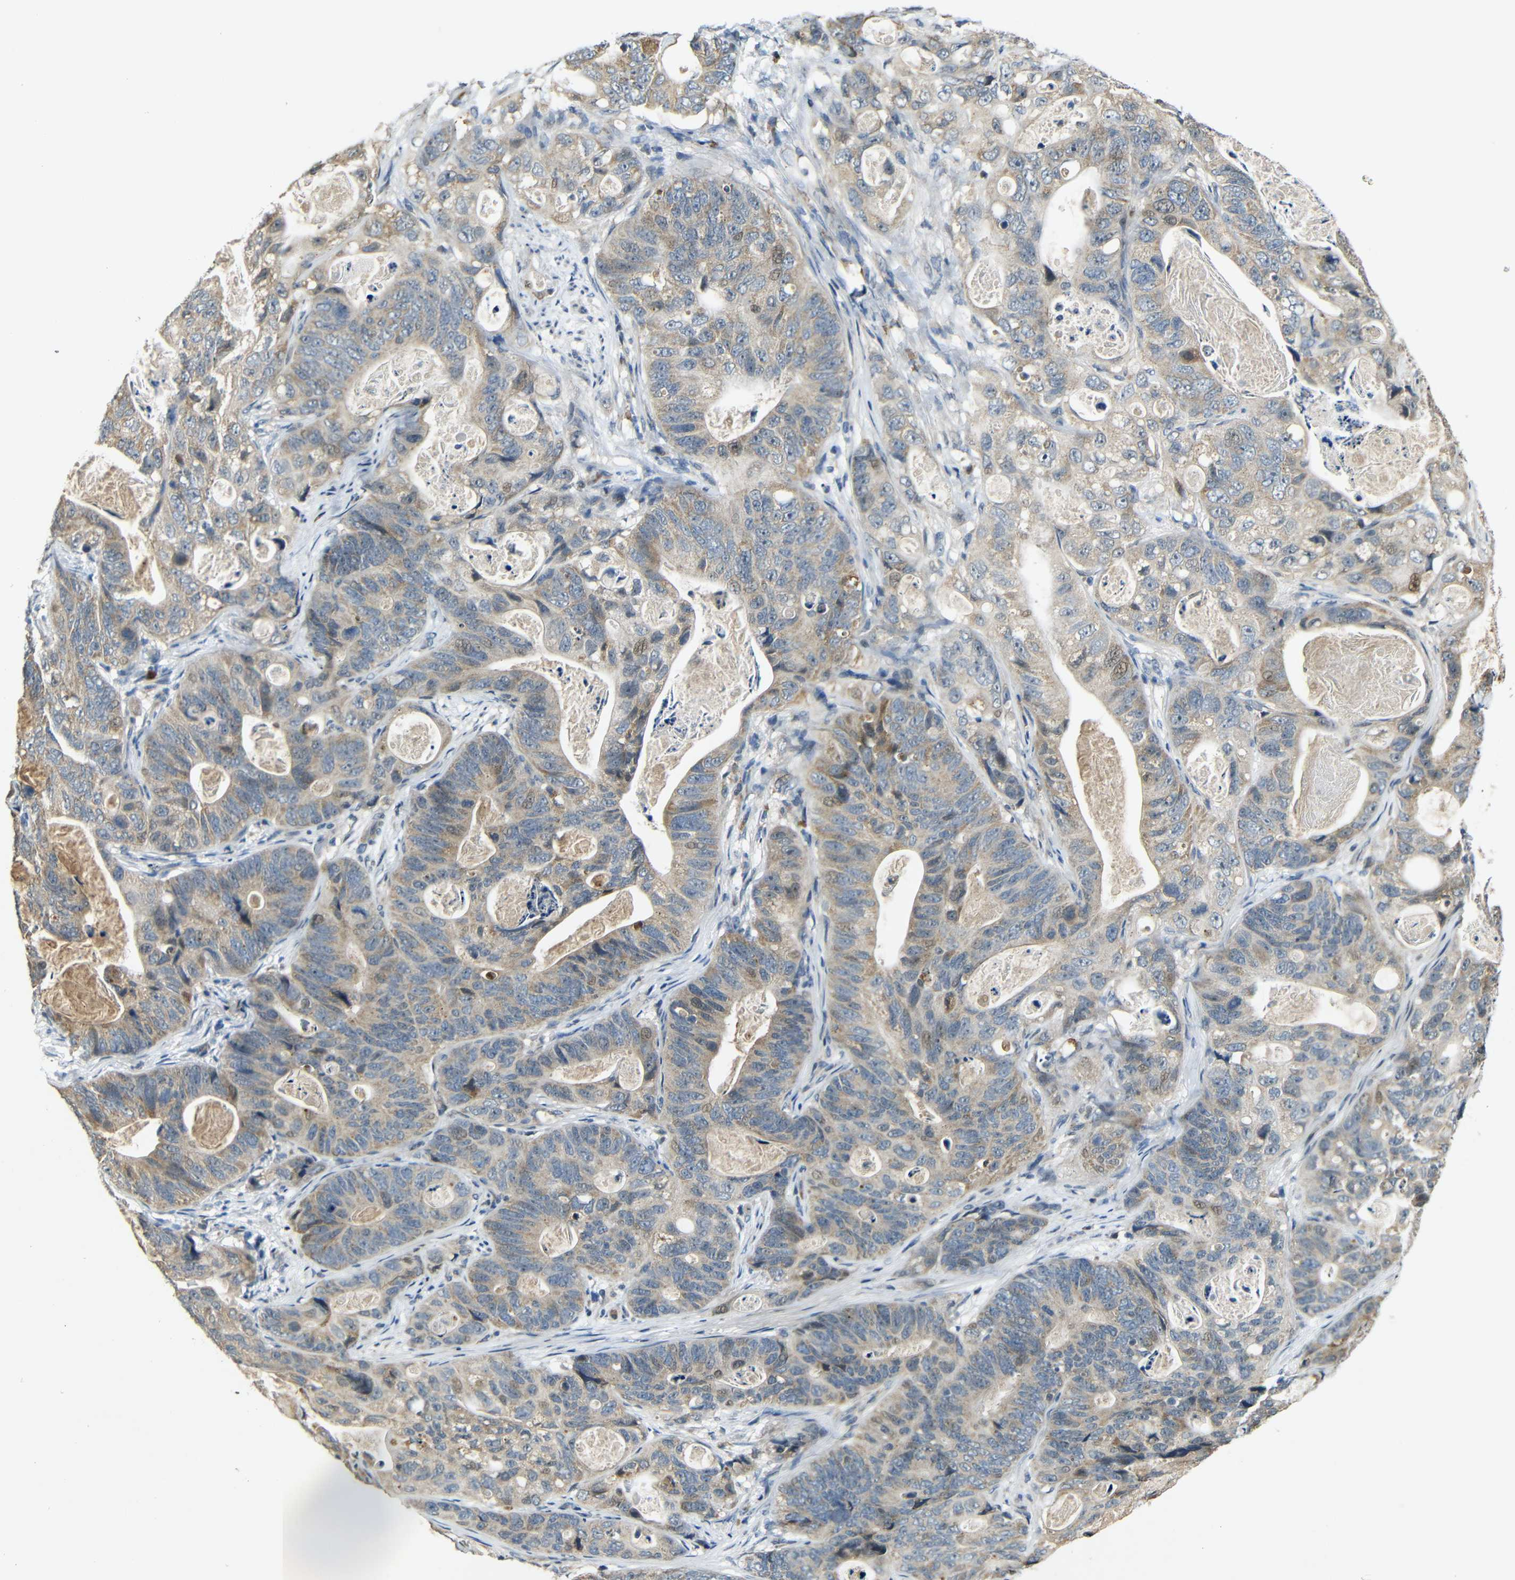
{"staining": {"intensity": "weak", "quantity": ">75%", "location": "cytoplasmic/membranous"}, "tissue": "stomach cancer", "cell_type": "Tumor cells", "image_type": "cancer", "snomed": [{"axis": "morphology", "description": "Adenocarcinoma, NOS"}, {"axis": "topography", "description": "Stomach"}], "caption": "The image displays staining of stomach cancer, revealing weak cytoplasmic/membranous protein positivity (brown color) within tumor cells.", "gene": "KAZALD1", "patient": {"sex": "female", "age": 89}}